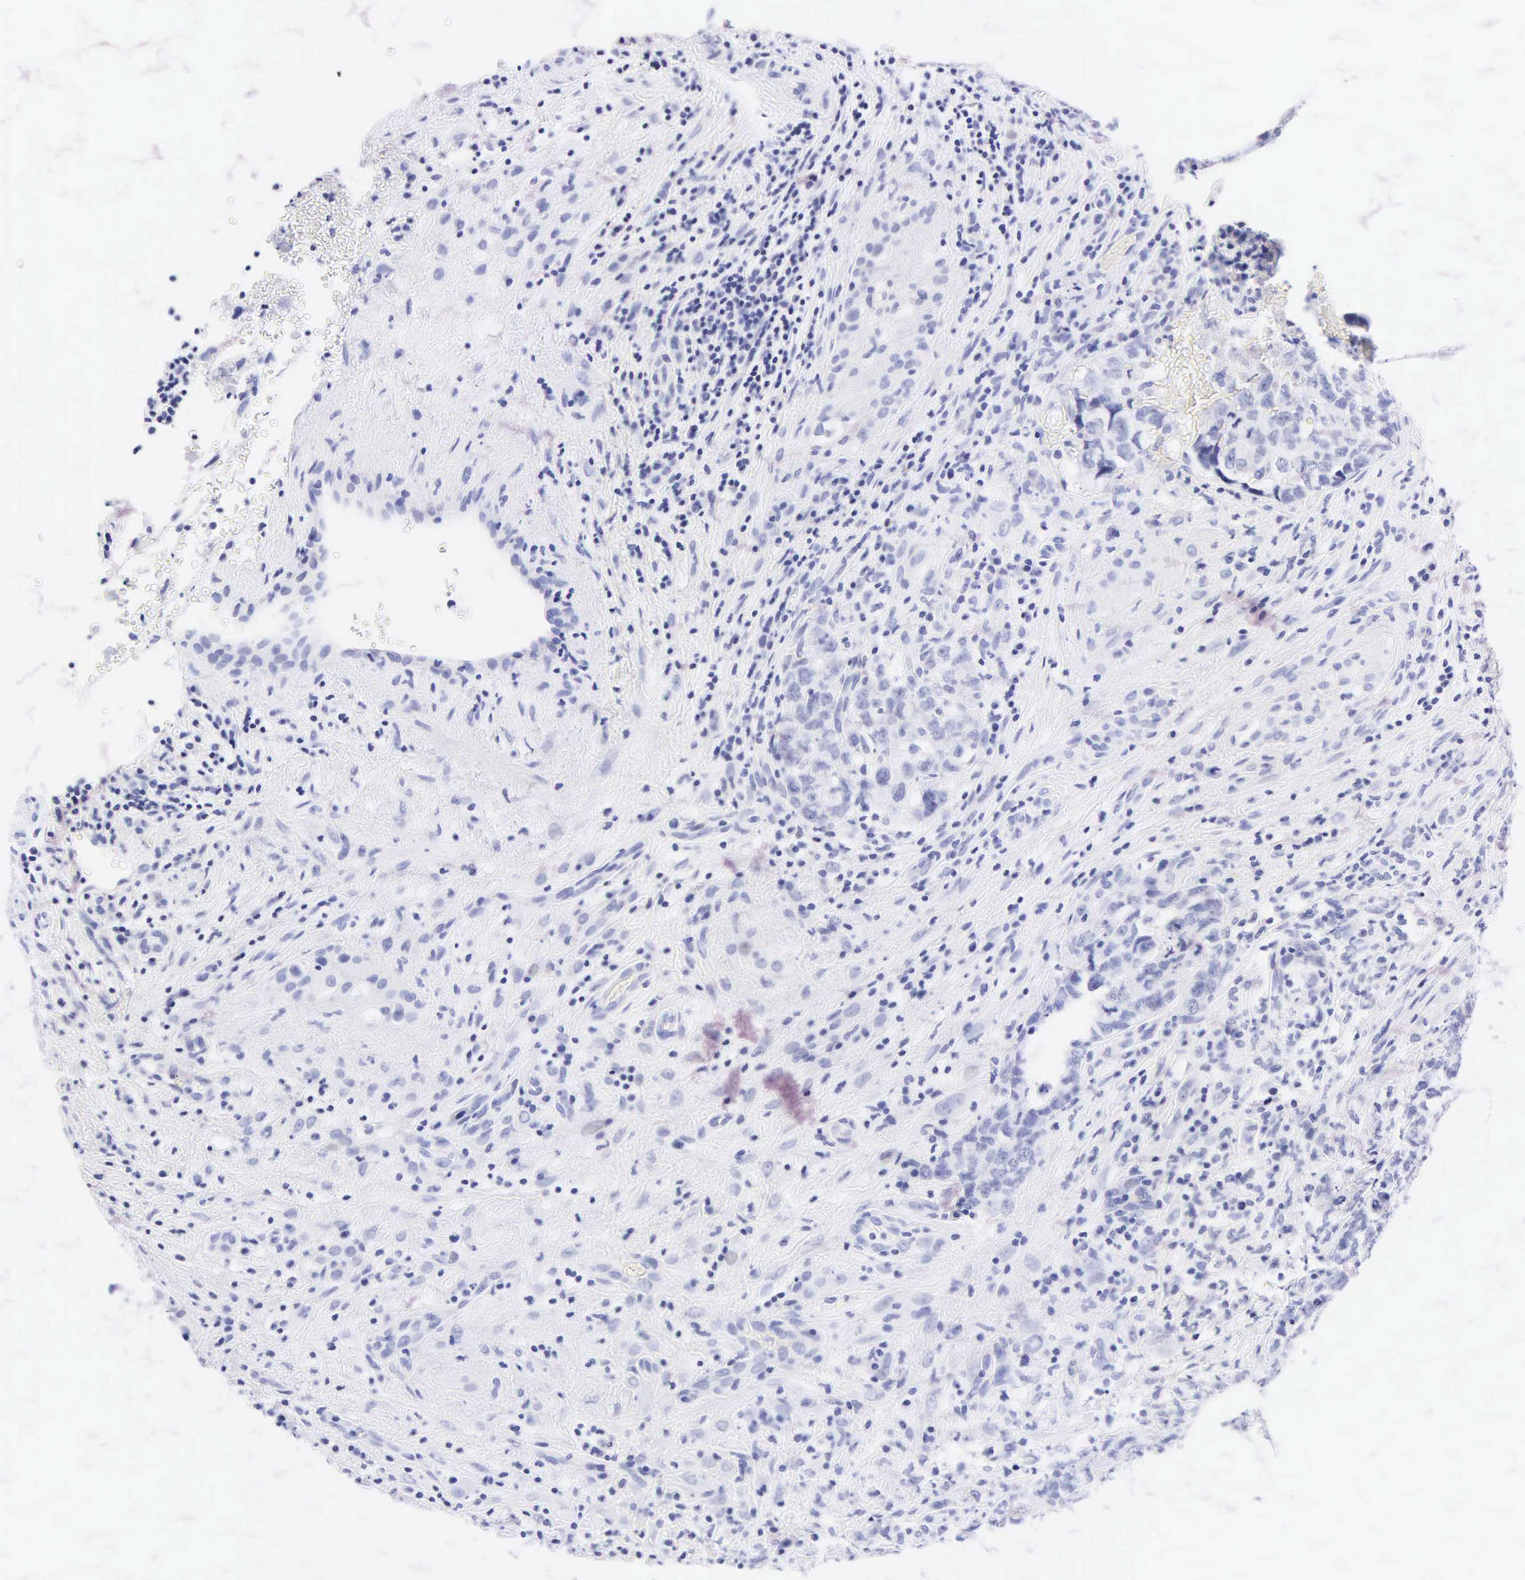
{"staining": {"intensity": "negative", "quantity": "none", "location": "none"}, "tissue": "testis cancer", "cell_type": "Tumor cells", "image_type": "cancer", "snomed": [{"axis": "morphology", "description": "Carcinoma, Embryonal, NOS"}, {"axis": "topography", "description": "Testis"}], "caption": "The IHC micrograph has no significant staining in tumor cells of testis cancer (embryonal carcinoma) tissue.", "gene": "KRT20", "patient": {"sex": "male", "age": 31}}